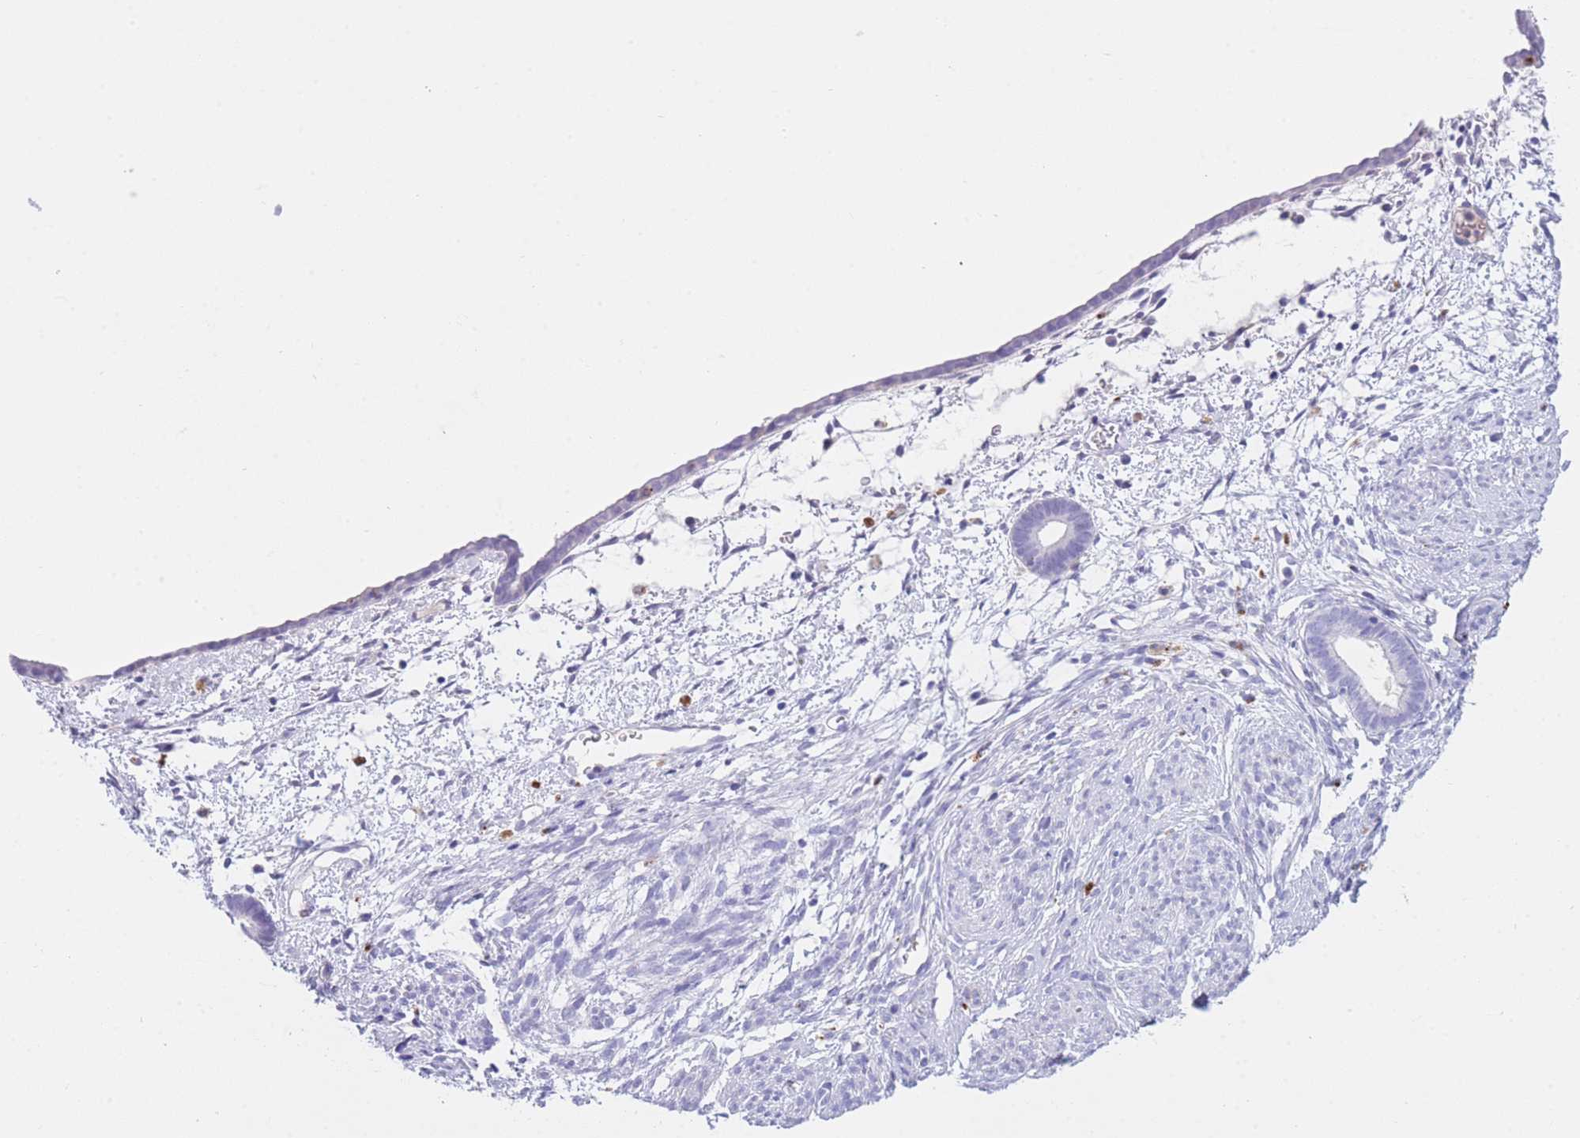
{"staining": {"intensity": "negative", "quantity": "none", "location": "none"}, "tissue": "endometrium", "cell_type": "Cells in endometrial stroma", "image_type": "normal", "snomed": [{"axis": "morphology", "description": "Normal tissue, NOS"}, {"axis": "morphology", "description": "Adenocarcinoma, NOS"}, {"axis": "topography", "description": "Endometrium"}], "caption": "DAB (3,3'-diaminobenzidine) immunohistochemical staining of unremarkable endometrium exhibits no significant expression in cells in endometrial stroma.", "gene": "PLBD1", "patient": {"sex": "female", "age": 57}}